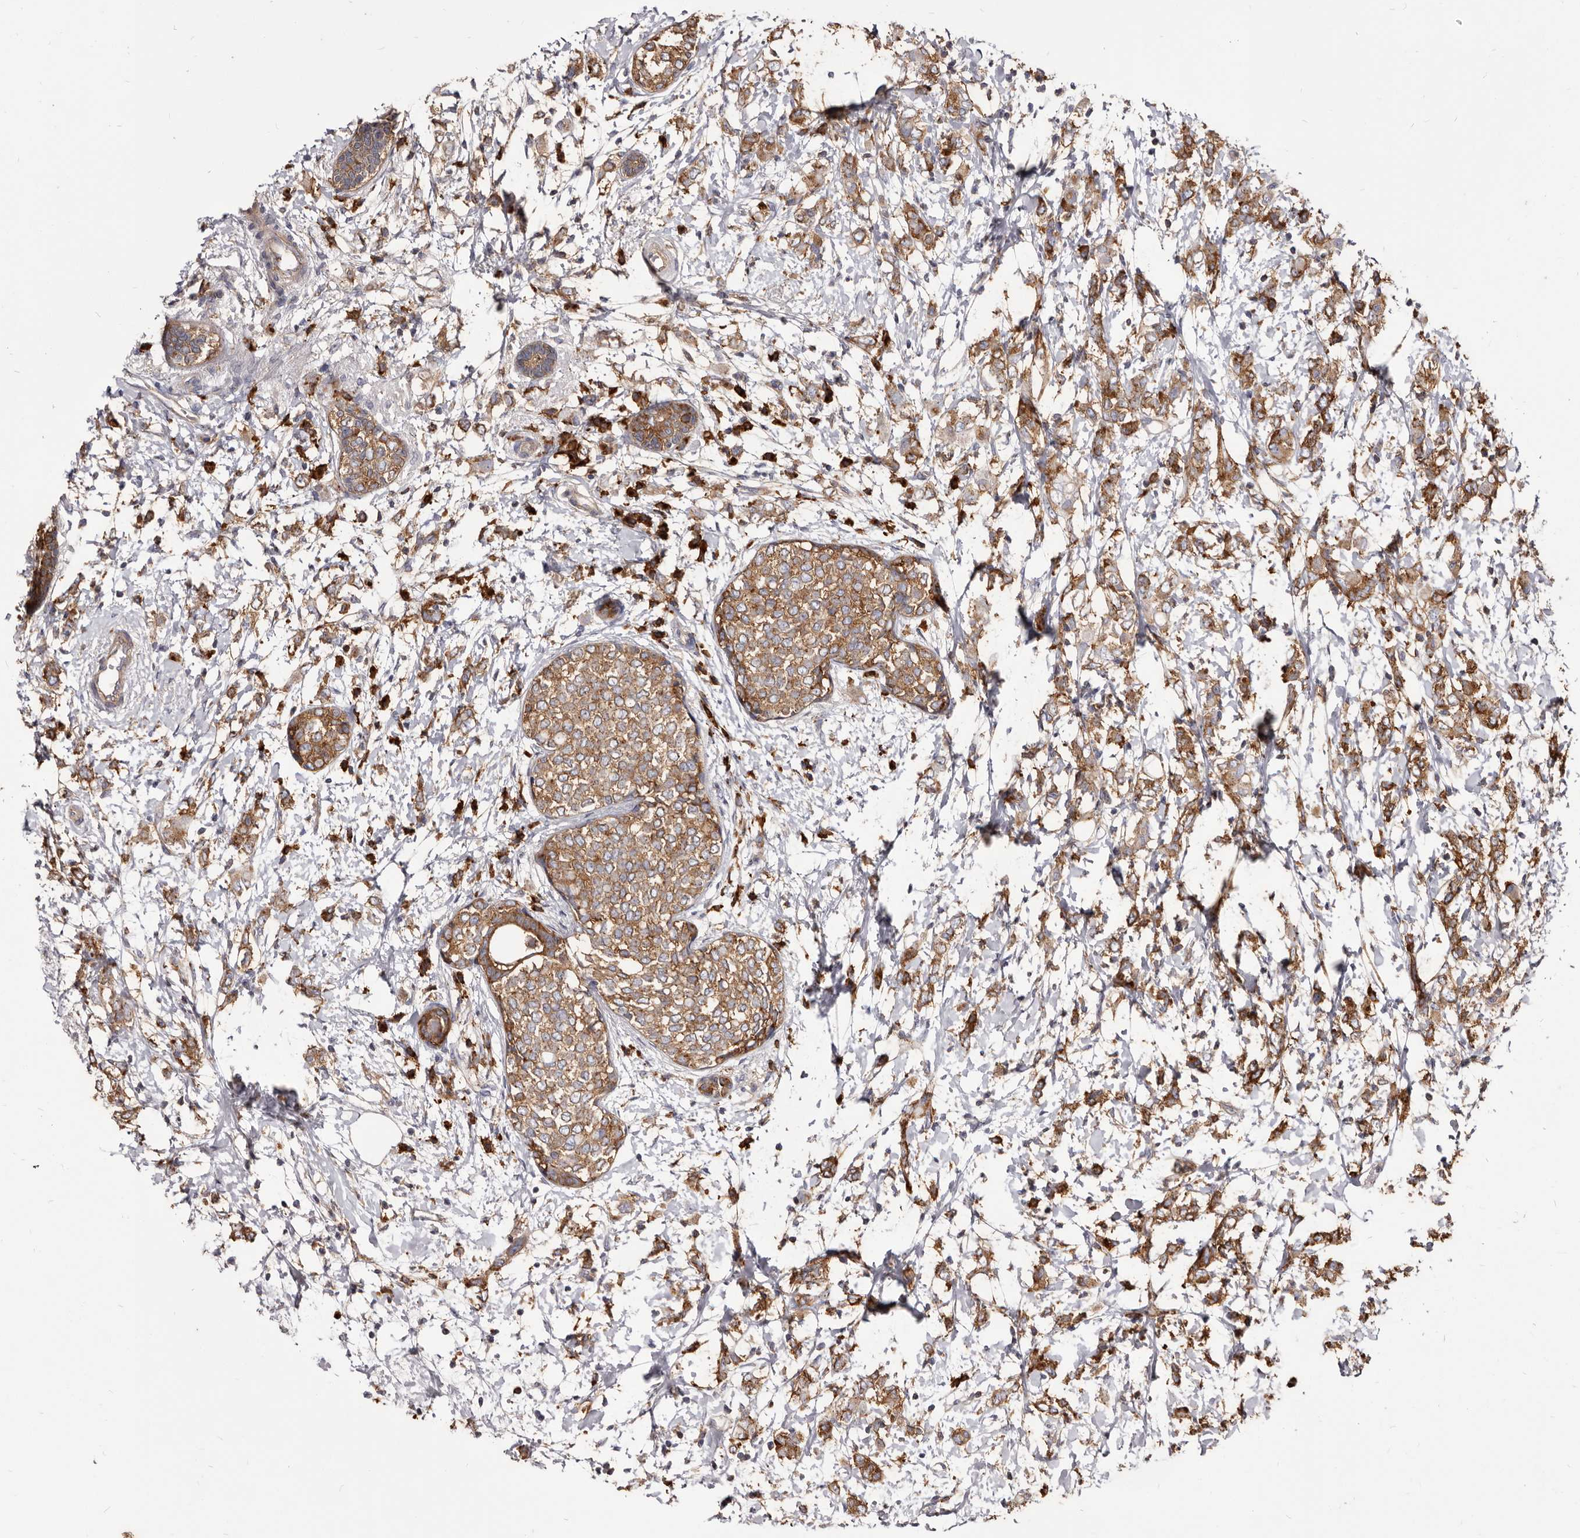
{"staining": {"intensity": "moderate", "quantity": ">75%", "location": "cytoplasmic/membranous"}, "tissue": "breast cancer", "cell_type": "Tumor cells", "image_type": "cancer", "snomed": [{"axis": "morphology", "description": "Normal tissue, NOS"}, {"axis": "morphology", "description": "Lobular carcinoma"}, {"axis": "topography", "description": "Breast"}], "caption": "Human breast cancer stained with a brown dye exhibits moderate cytoplasmic/membranous positive staining in about >75% of tumor cells.", "gene": "TPD52", "patient": {"sex": "female", "age": 47}}